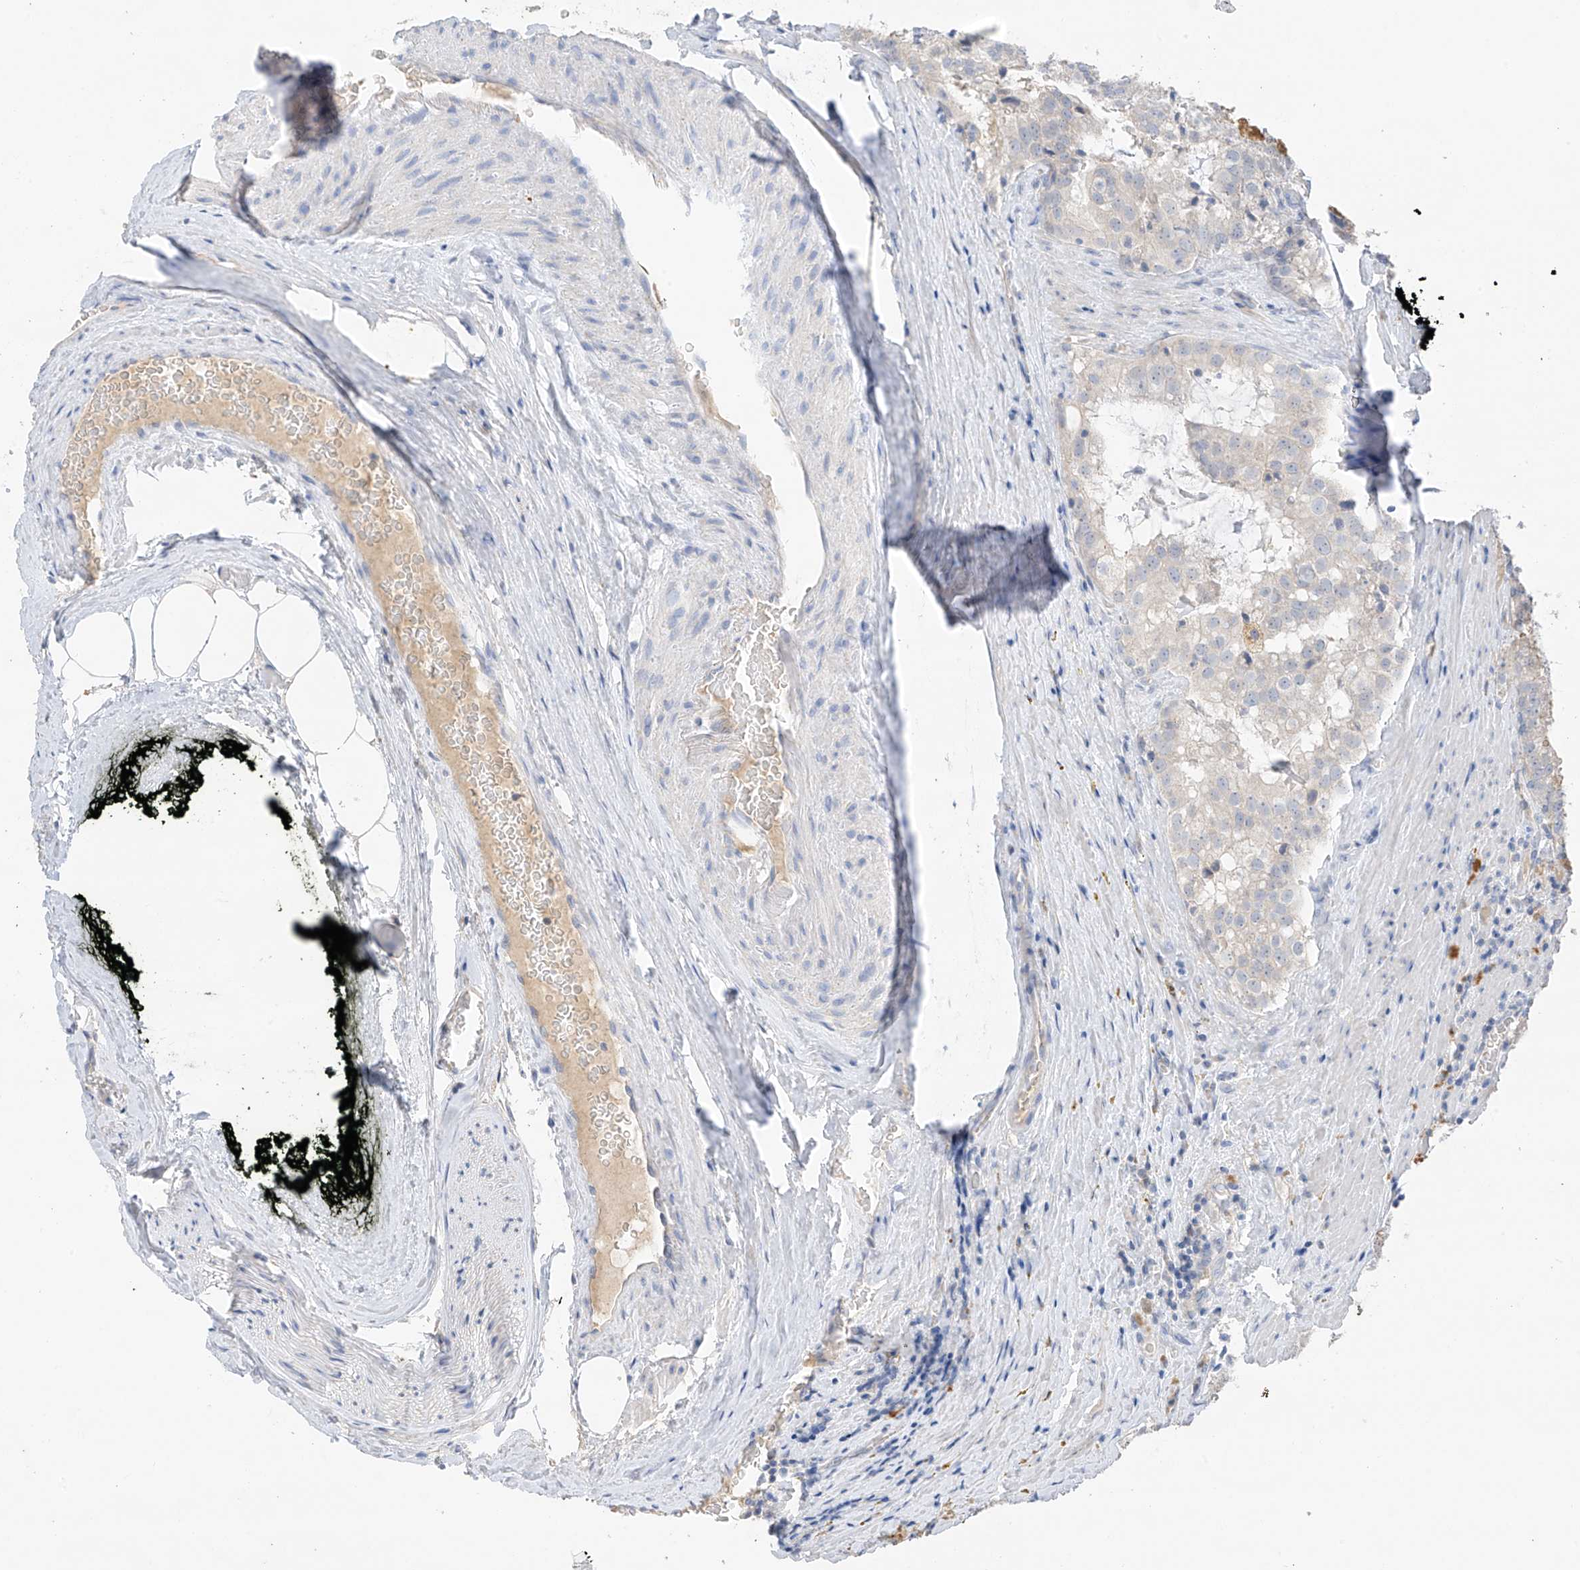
{"staining": {"intensity": "negative", "quantity": "none", "location": "none"}, "tissue": "prostate cancer", "cell_type": "Tumor cells", "image_type": "cancer", "snomed": [{"axis": "morphology", "description": "Adenocarcinoma, High grade"}, {"axis": "topography", "description": "Prostate"}], "caption": "Protein analysis of prostate adenocarcinoma (high-grade) displays no significant staining in tumor cells. Nuclei are stained in blue.", "gene": "CAPN13", "patient": {"sex": "male", "age": 68}}